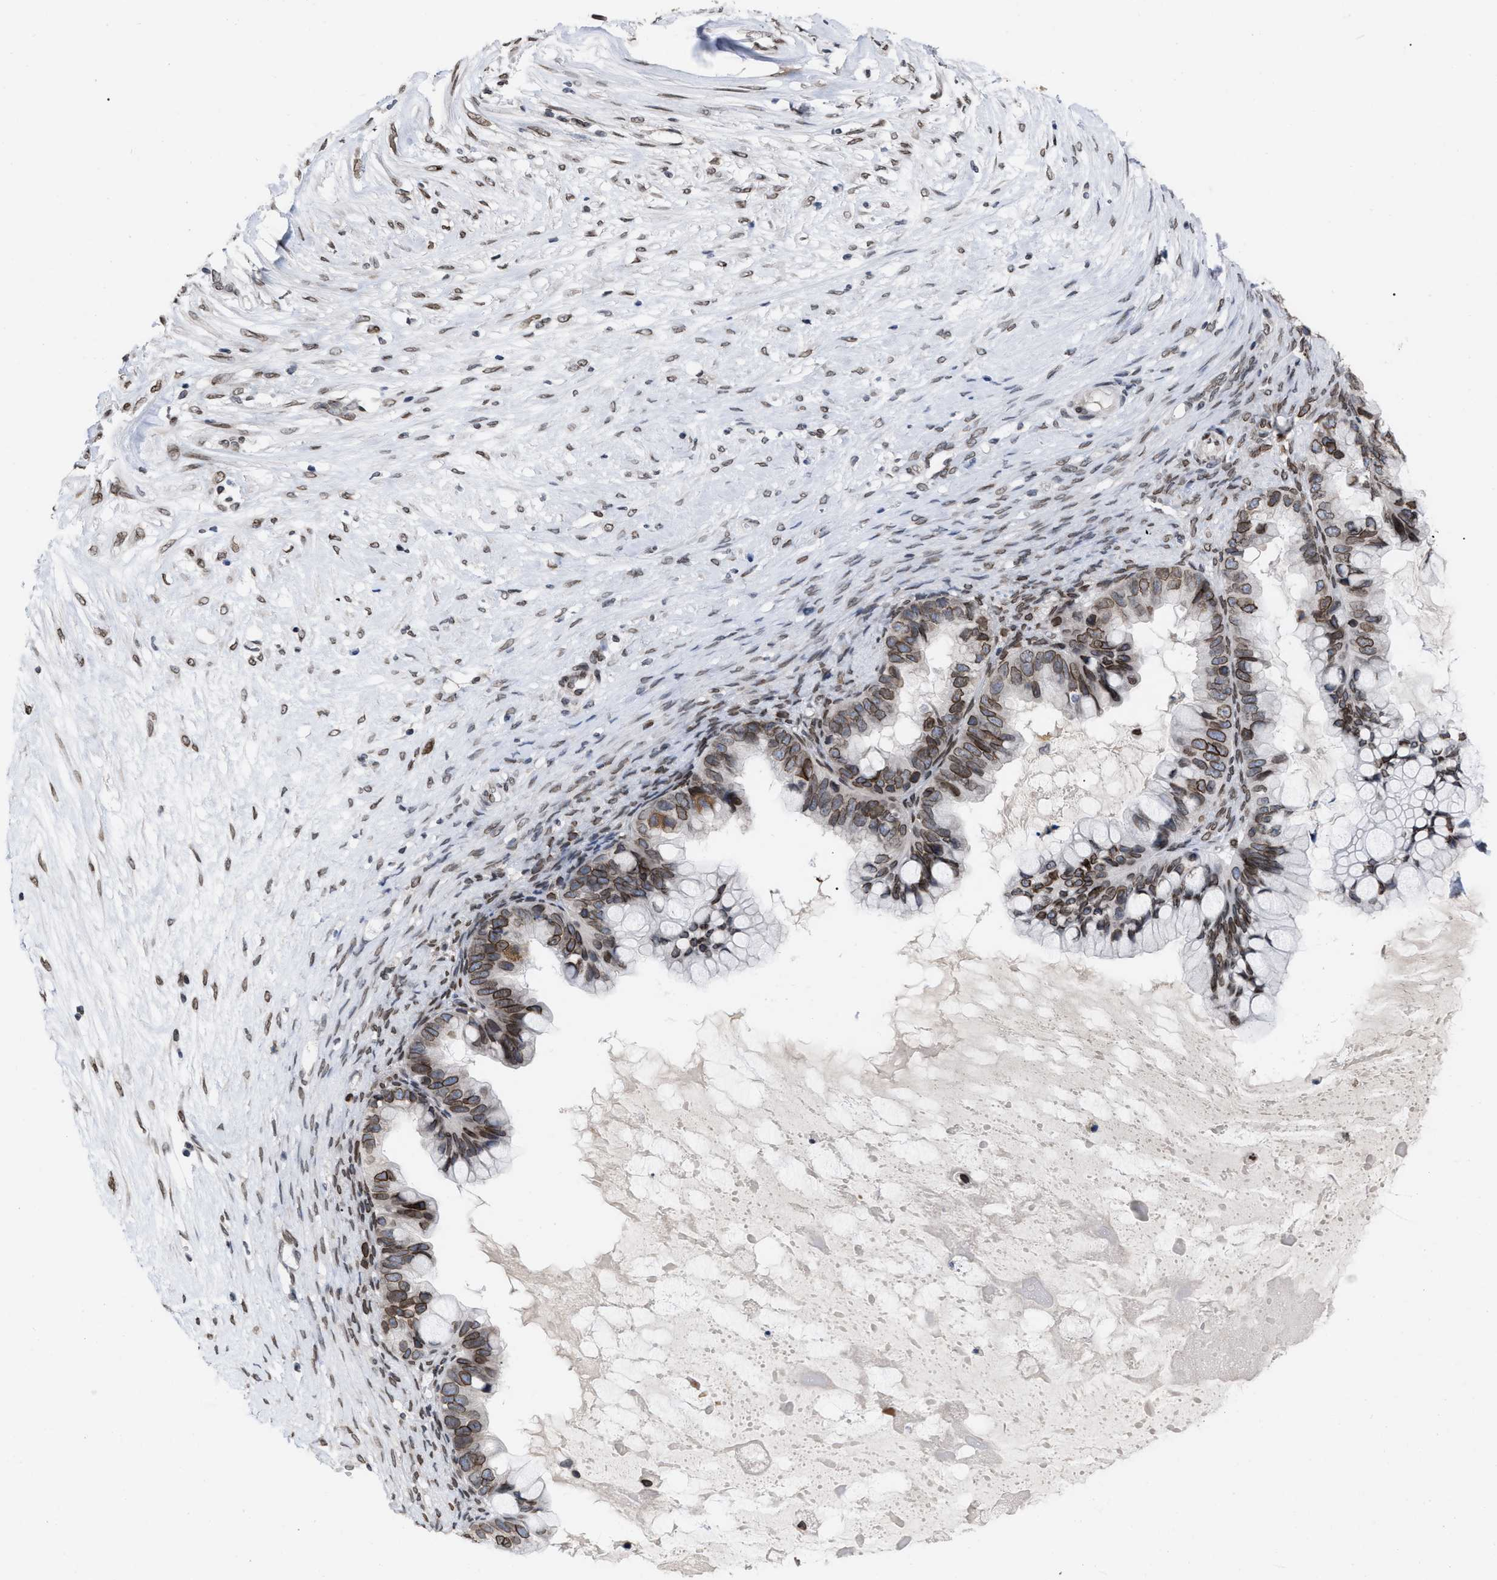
{"staining": {"intensity": "moderate", "quantity": ">75%", "location": "cytoplasmic/membranous,nuclear"}, "tissue": "ovarian cancer", "cell_type": "Tumor cells", "image_type": "cancer", "snomed": [{"axis": "morphology", "description": "Cystadenocarcinoma, mucinous, NOS"}, {"axis": "topography", "description": "Ovary"}], "caption": "Immunohistochemistry (IHC) (DAB (3,3'-diaminobenzidine)) staining of ovarian cancer (mucinous cystadenocarcinoma) exhibits moderate cytoplasmic/membranous and nuclear protein expression in about >75% of tumor cells.", "gene": "TPR", "patient": {"sex": "female", "age": 80}}